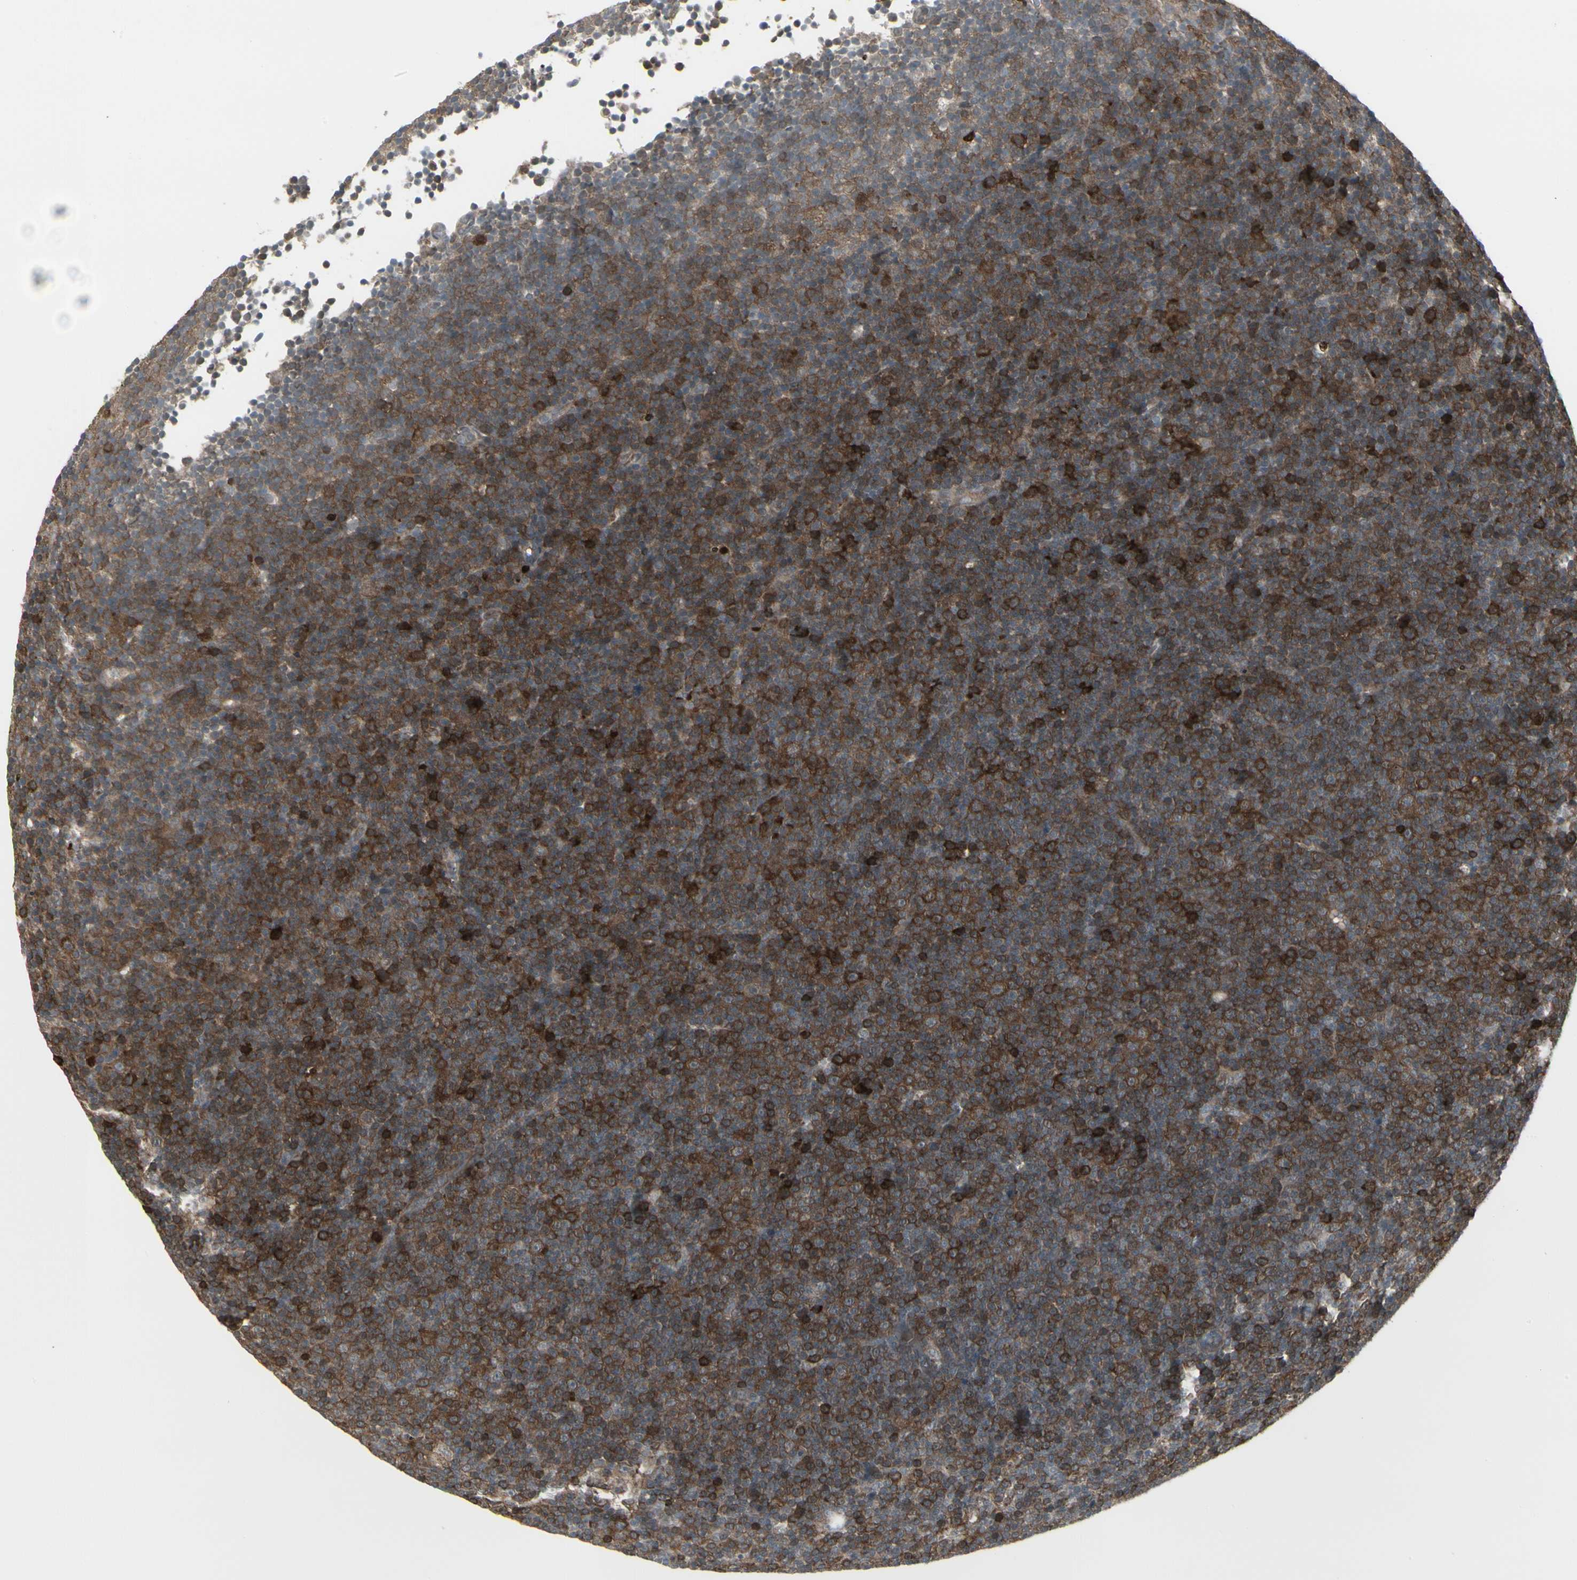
{"staining": {"intensity": "strong", "quantity": ">75%", "location": "cytoplasmic/membranous"}, "tissue": "lymphoma", "cell_type": "Tumor cells", "image_type": "cancer", "snomed": [{"axis": "morphology", "description": "Malignant lymphoma, non-Hodgkin's type, Low grade"}, {"axis": "topography", "description": "Lymph node"}], "caption": "Immunohistochemistry (IHC) staining of lymphoma, which demonstrates high levels of strong cytoplasmic/membranous positivity in approximately >75% of tumor cells indicating strong cytoplasmic/membranous protein staining. The staining was performed using DAB (3,3'-diaminobenzidine) (brown) for protein detection and nuclei were counterstained in hematoxylin (blue).", "gene": "IGFBP6", "patient": {"sex": "female", "age": 67}}